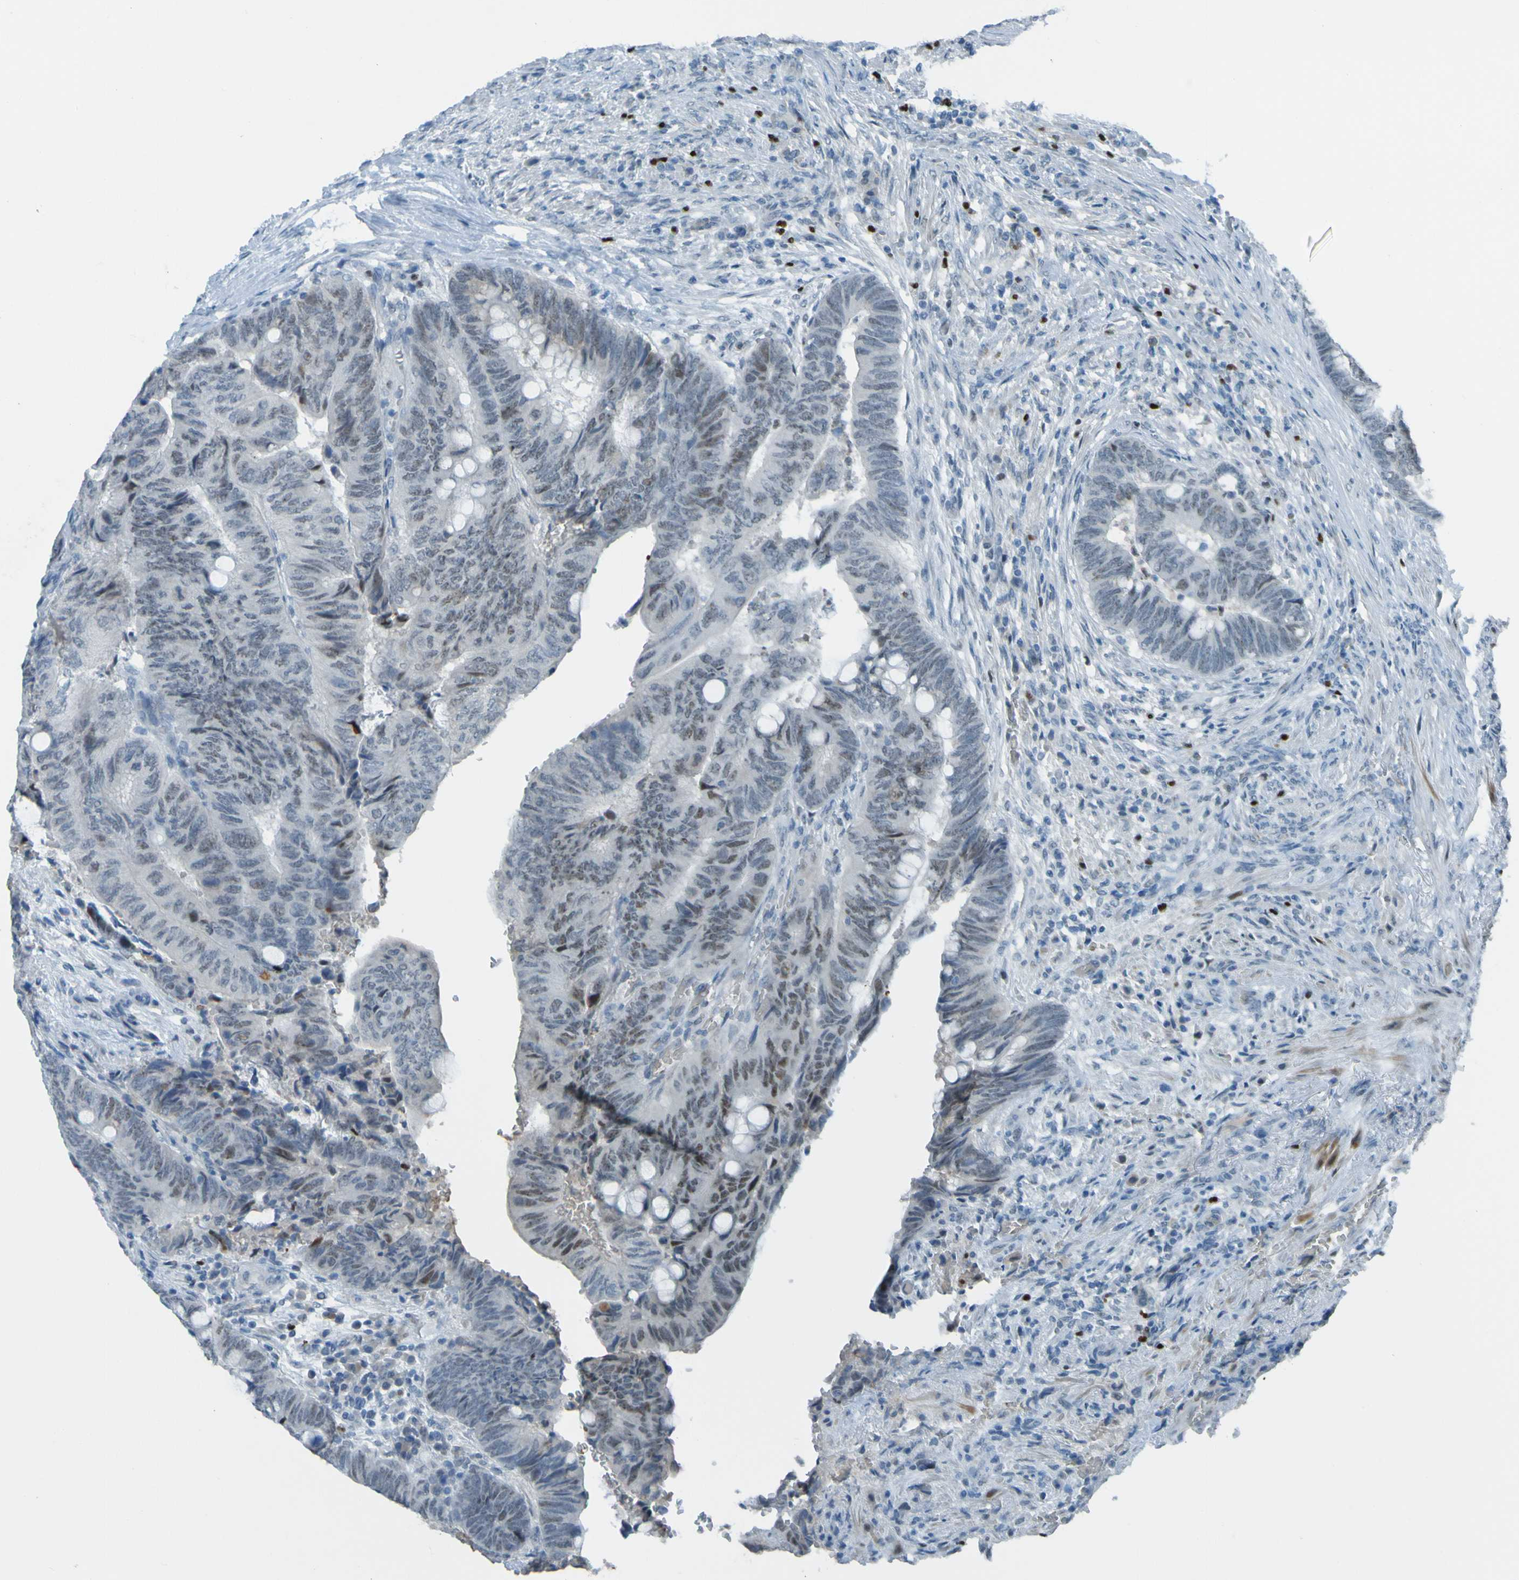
{"staining": {"intensity": "negative", "quantity": "none", "location": "none"}, "tissue": "colorectal cancer", "cell_type": "Tumor cells", "image_type": "cancer", "snomed": [{"axis": "morphology", "description": "Normal tissue, NOS"}, {"axis": "morphology", "description": "Adenocarcinoma, NOS"}, {"axis": "topography", "description": "Rectum"}, {"axis": "topography", "description": "Peripheral nerve tissue"}], "caption": "High magnification brightfield microscopy of colorectal cancer (adenocarcinoma) stained with DAB (brown) and counterstained with hematoxylin (blue): tumor cells show no significant expression.", "gene": "USP36", "patient": {"sex": "male", "age": 92}}